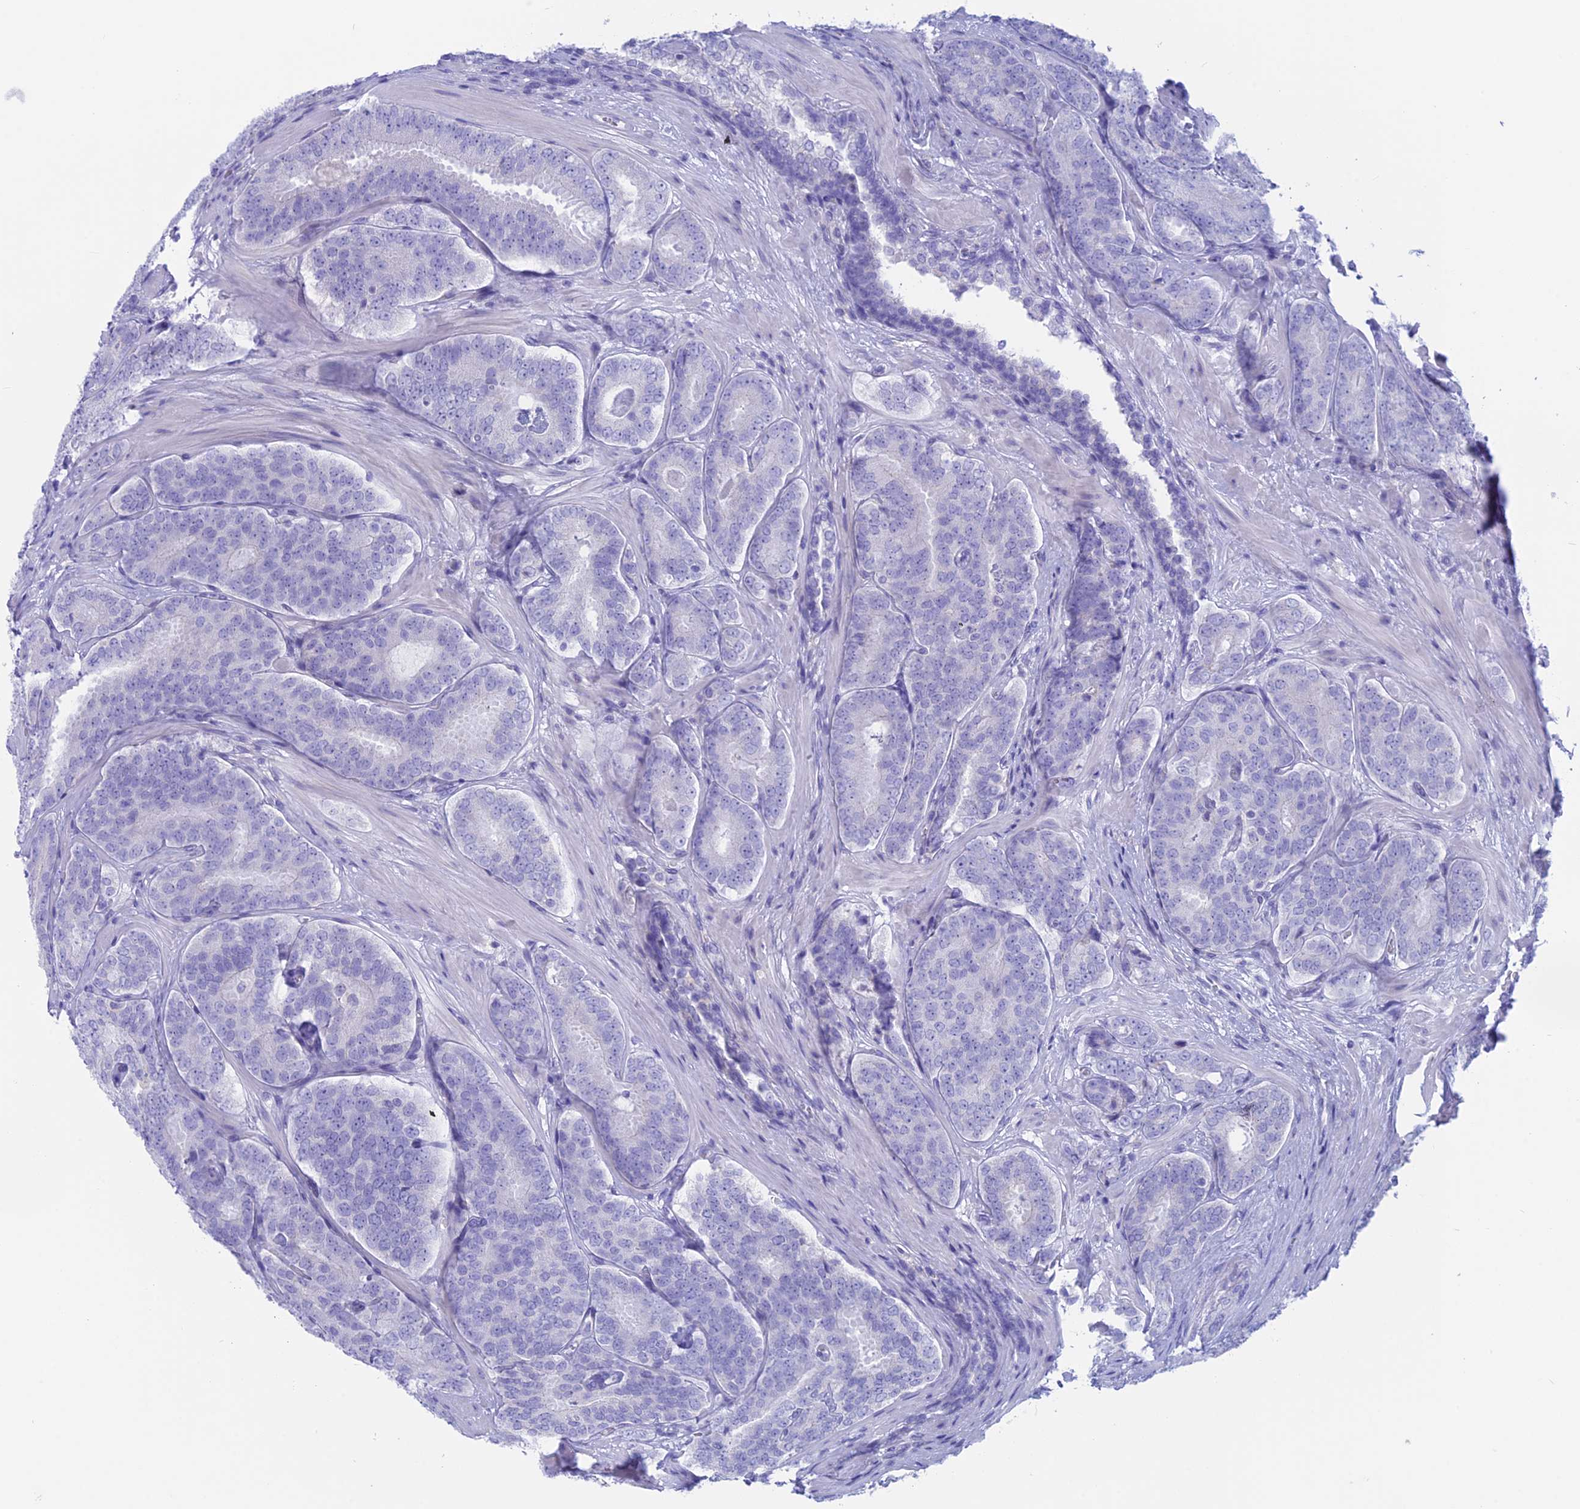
{"staining": {"intensity": "negative", "quantity": "none", "location": "none"}, "tissue": "prostate cancer", "cell_type": "Tumor cells", "image_type": "cancer", "snomed": [{"axis": "morphology", "description": "Adenocarcinoma, High grade"}, {"axis": "topography", "description": "Prostate"}], "caption": "Protein analysis of prostate cancer reveals no significant staining in tumor cells. (DAB (3,3'-diaminobenzidine) immunohistochemistry (IHC) visualized using brightfield microscopy, high magnification).", "gene": "RP1", "patient": {"sex": "male", "age": 63}}